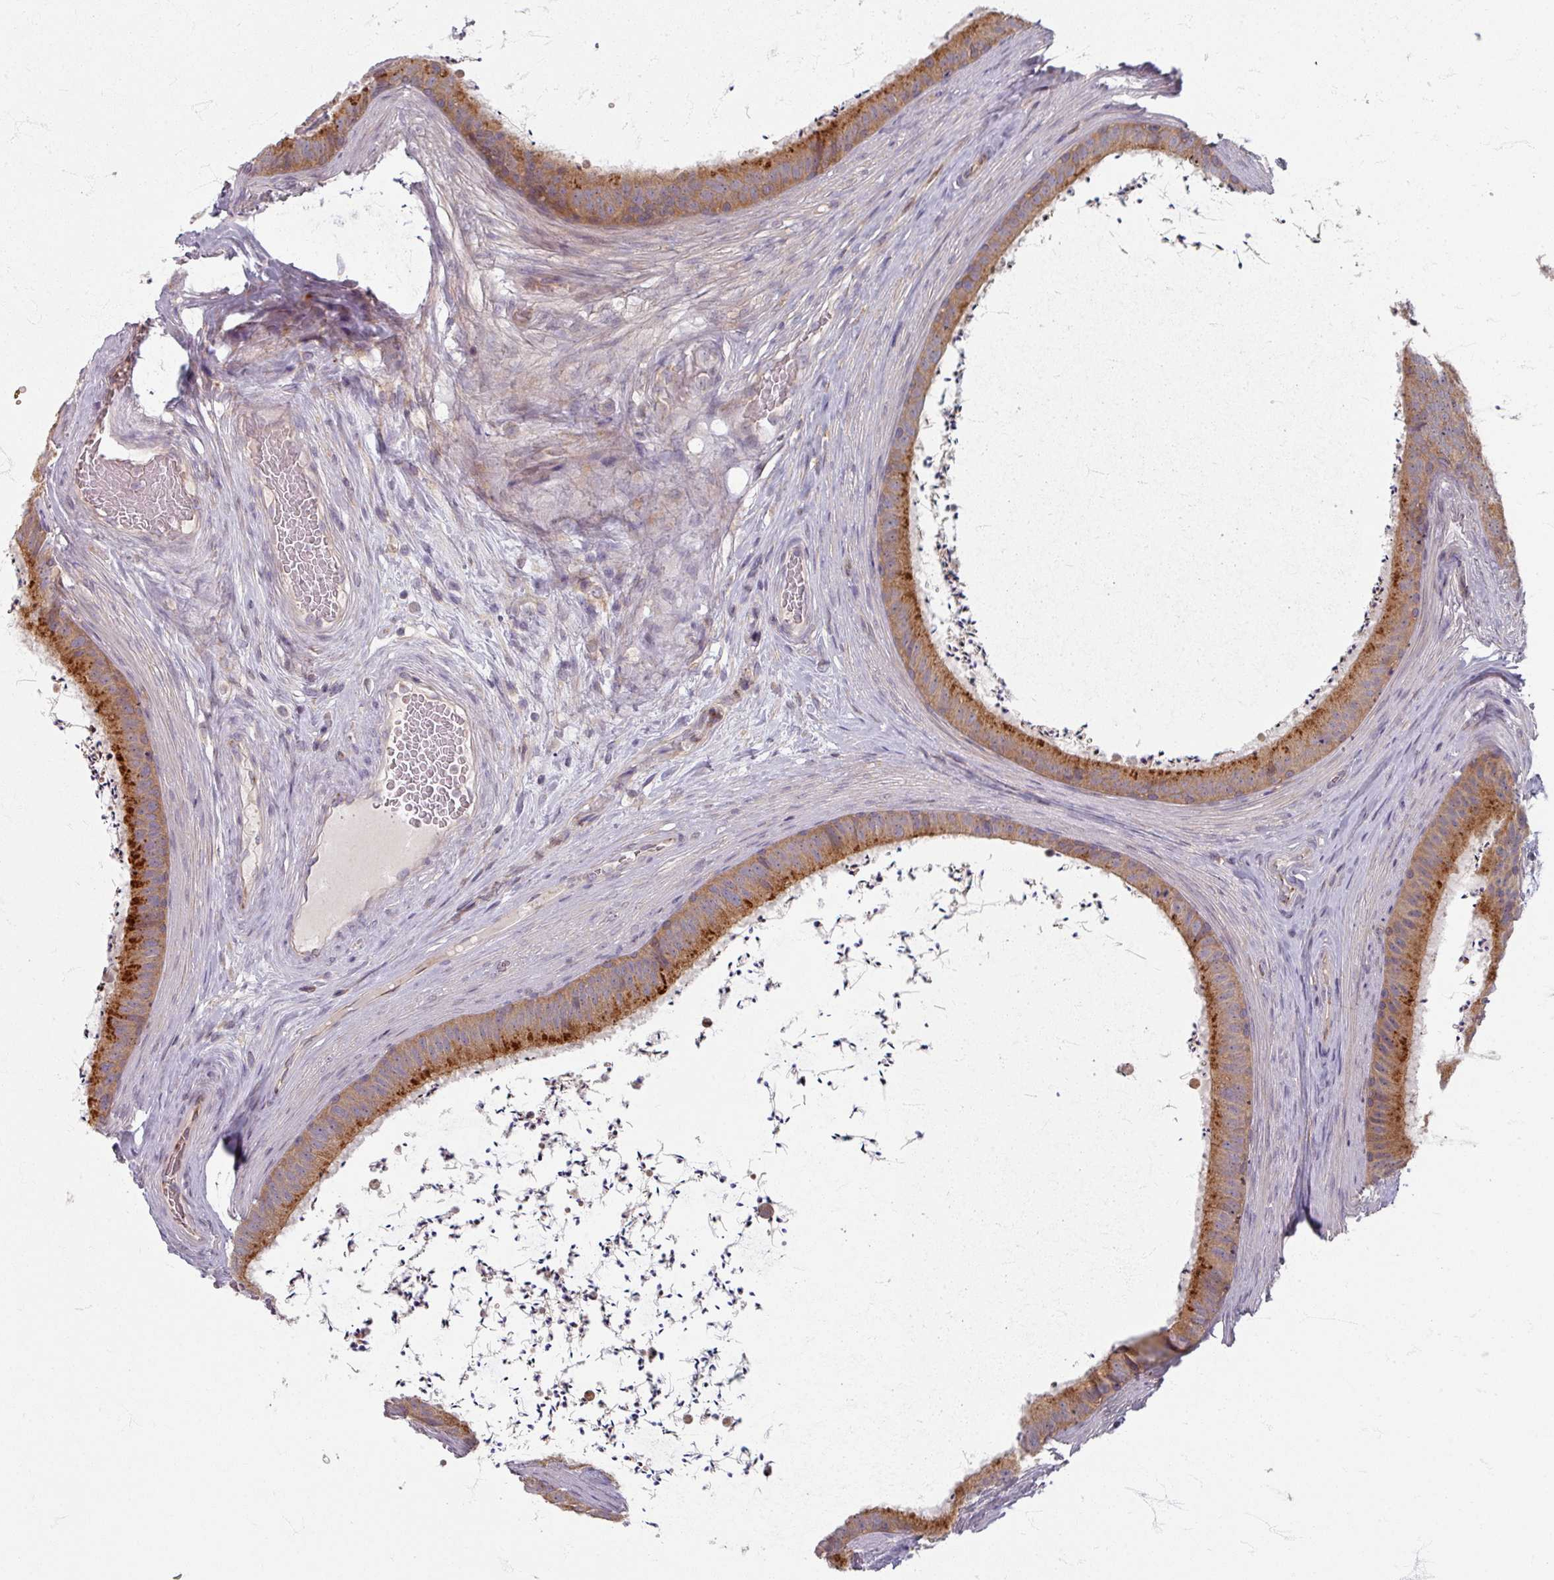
{"staining": {"intensity": "strong", "quantity": "25%-75%", "location": "cytoplasmic/membranous"}, "tissue": "epididymis", "cell_type": "Glandular cells", "image_type": "normal", "snomed": [{"axis": "morphology", "description": "Normal tissue, NOS"}, {"axis": "topography", "description": "Testis"}, {"axis": "topography", "description": "Epididymis"}], "caption": "Normal epididymis demonstrates strong cytoplasmic/membranous staining in about 25%-75% of glandular cells, visualized by immunohistochemistry.", "gene": "STAM", "patient": {"sex": "male", "age": 41}}